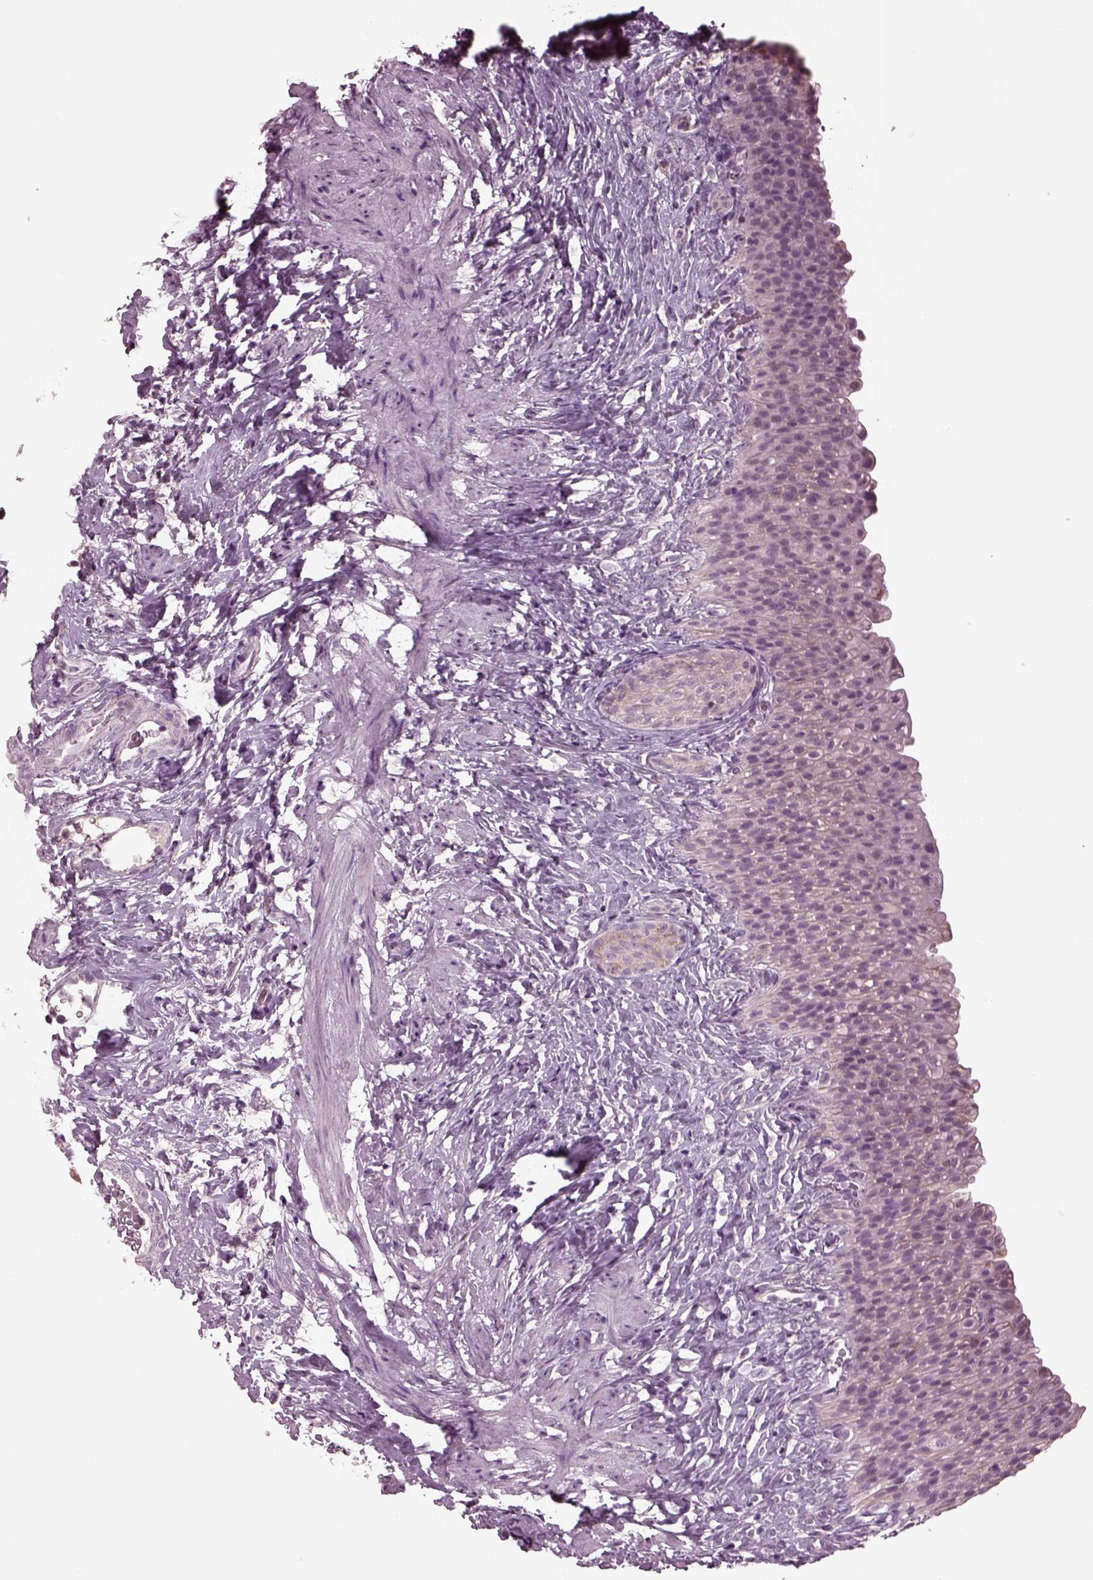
{"staining": {"intensity": "negative", "quantity": "none", "location": "none"}, "tissue": "urinary bladder", "cell_type": "Urothelial cells", "image_type": "normal", "snomed": [{"axis": "morphology", "description": "Normal tissue, NOS"}, {"axis": "topography", "description": "Urinary bladder"}], "caption": "Immunohistochemistry (IHC) micrograph of normal urinary bladder stained for a protein (brown), which displays no positivity in urothelial cells. Brightfield microscopy of immunohistochemistry stained with DAB (brown) and hematoxylin (blue), captured at high magnification.", "gene": "CLCN4", "patient": {"sex": "male", "age": 76}}